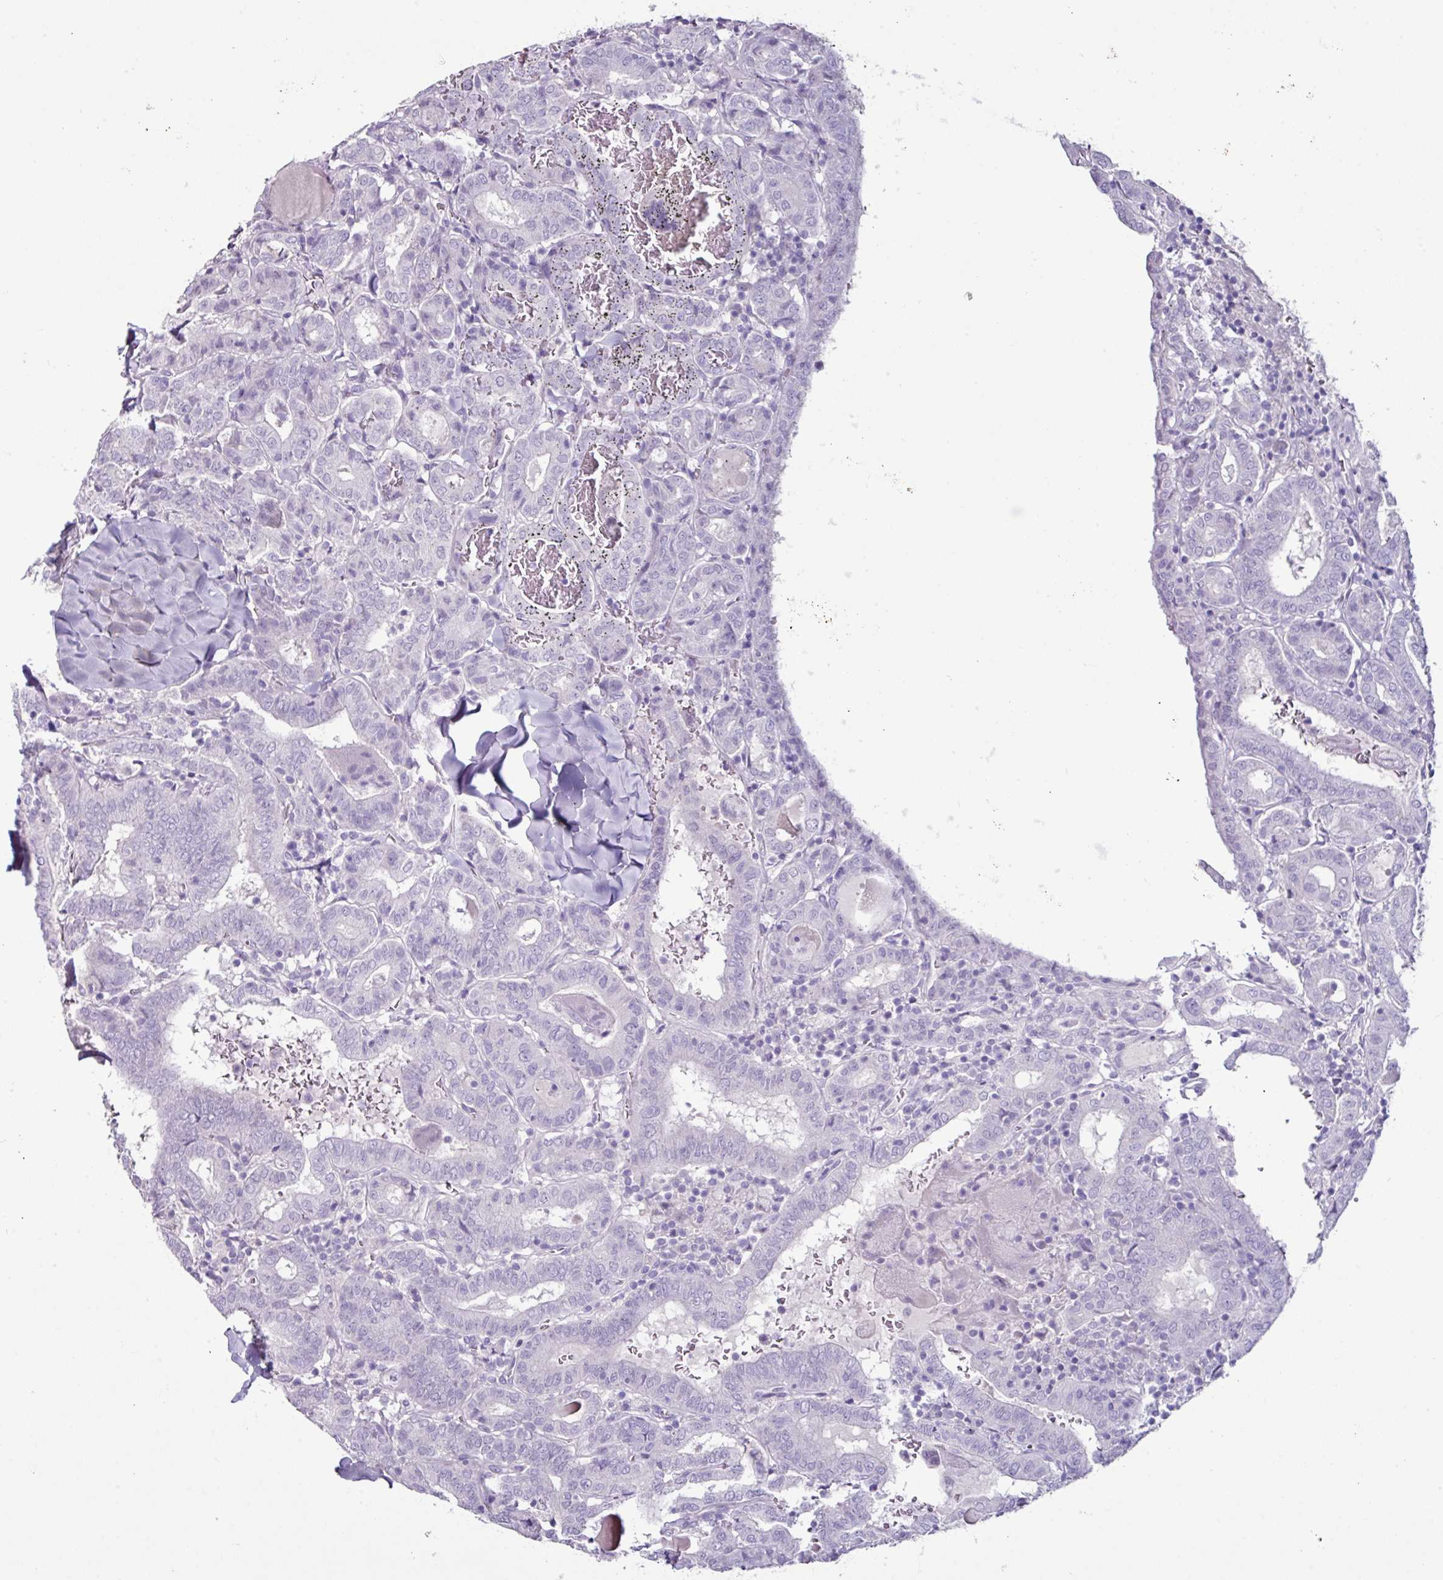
{"staining": {"intensity": "negative", "quantity": "none", "location": "none"}, "tissue": "thyroid cancer", "cell_type": "Tumor cells", "image_type": "cancer", "snomed": [{"axis": "morphology", "description": "Papillary adenocarcinoma, NOS"}, {"axis": "topography", "description": "Thyroid gland"}], "caption": "Immunohistochemistry (IHC) image of thyroid cancer stained for a protein (brown), which reveals no staining in tumor cells.", "gene": "GLP2R", "patient": {"sex": "female", "age": 72}}